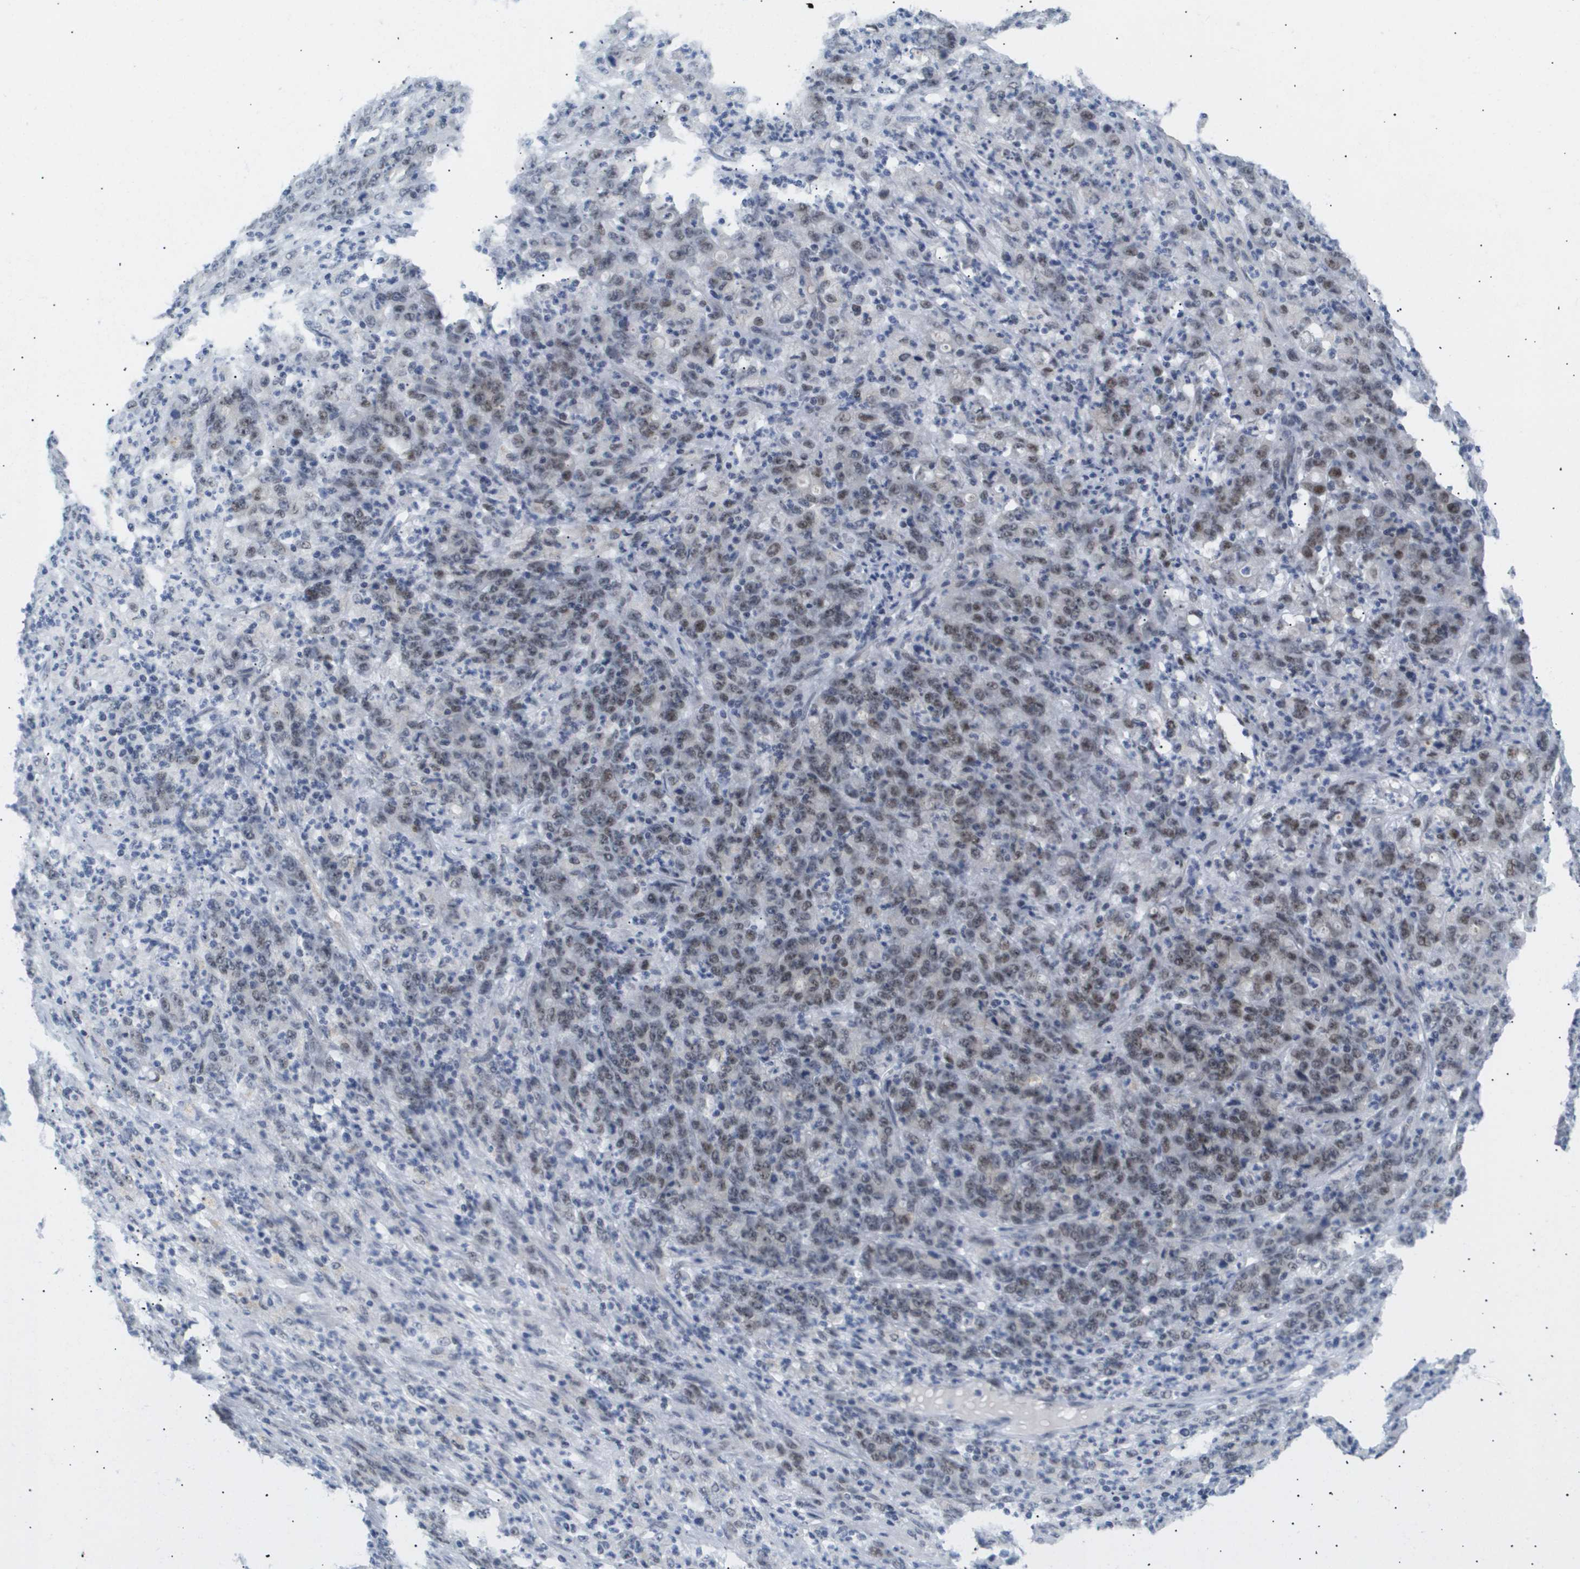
{"staining": {"intensity": "weak", "quantity": "25%-75%", "location": "nuclear"}, "tissue": "stomach cancer", "cell_type": "Tumor cells", "image_type": "cancer", "snomed": [{"axis": "morphology", "description": "Adenocarcinoma, NOS"}, {"axis": "topography", "description": "Stomach, lower"}], "caption": "Tumor cells display low levels of weak nuclear expression in approximately 25%-75% of cells in human stomach cancer.", "gene": "PPARD", "patient": {"sex": "female", "age": 71}}